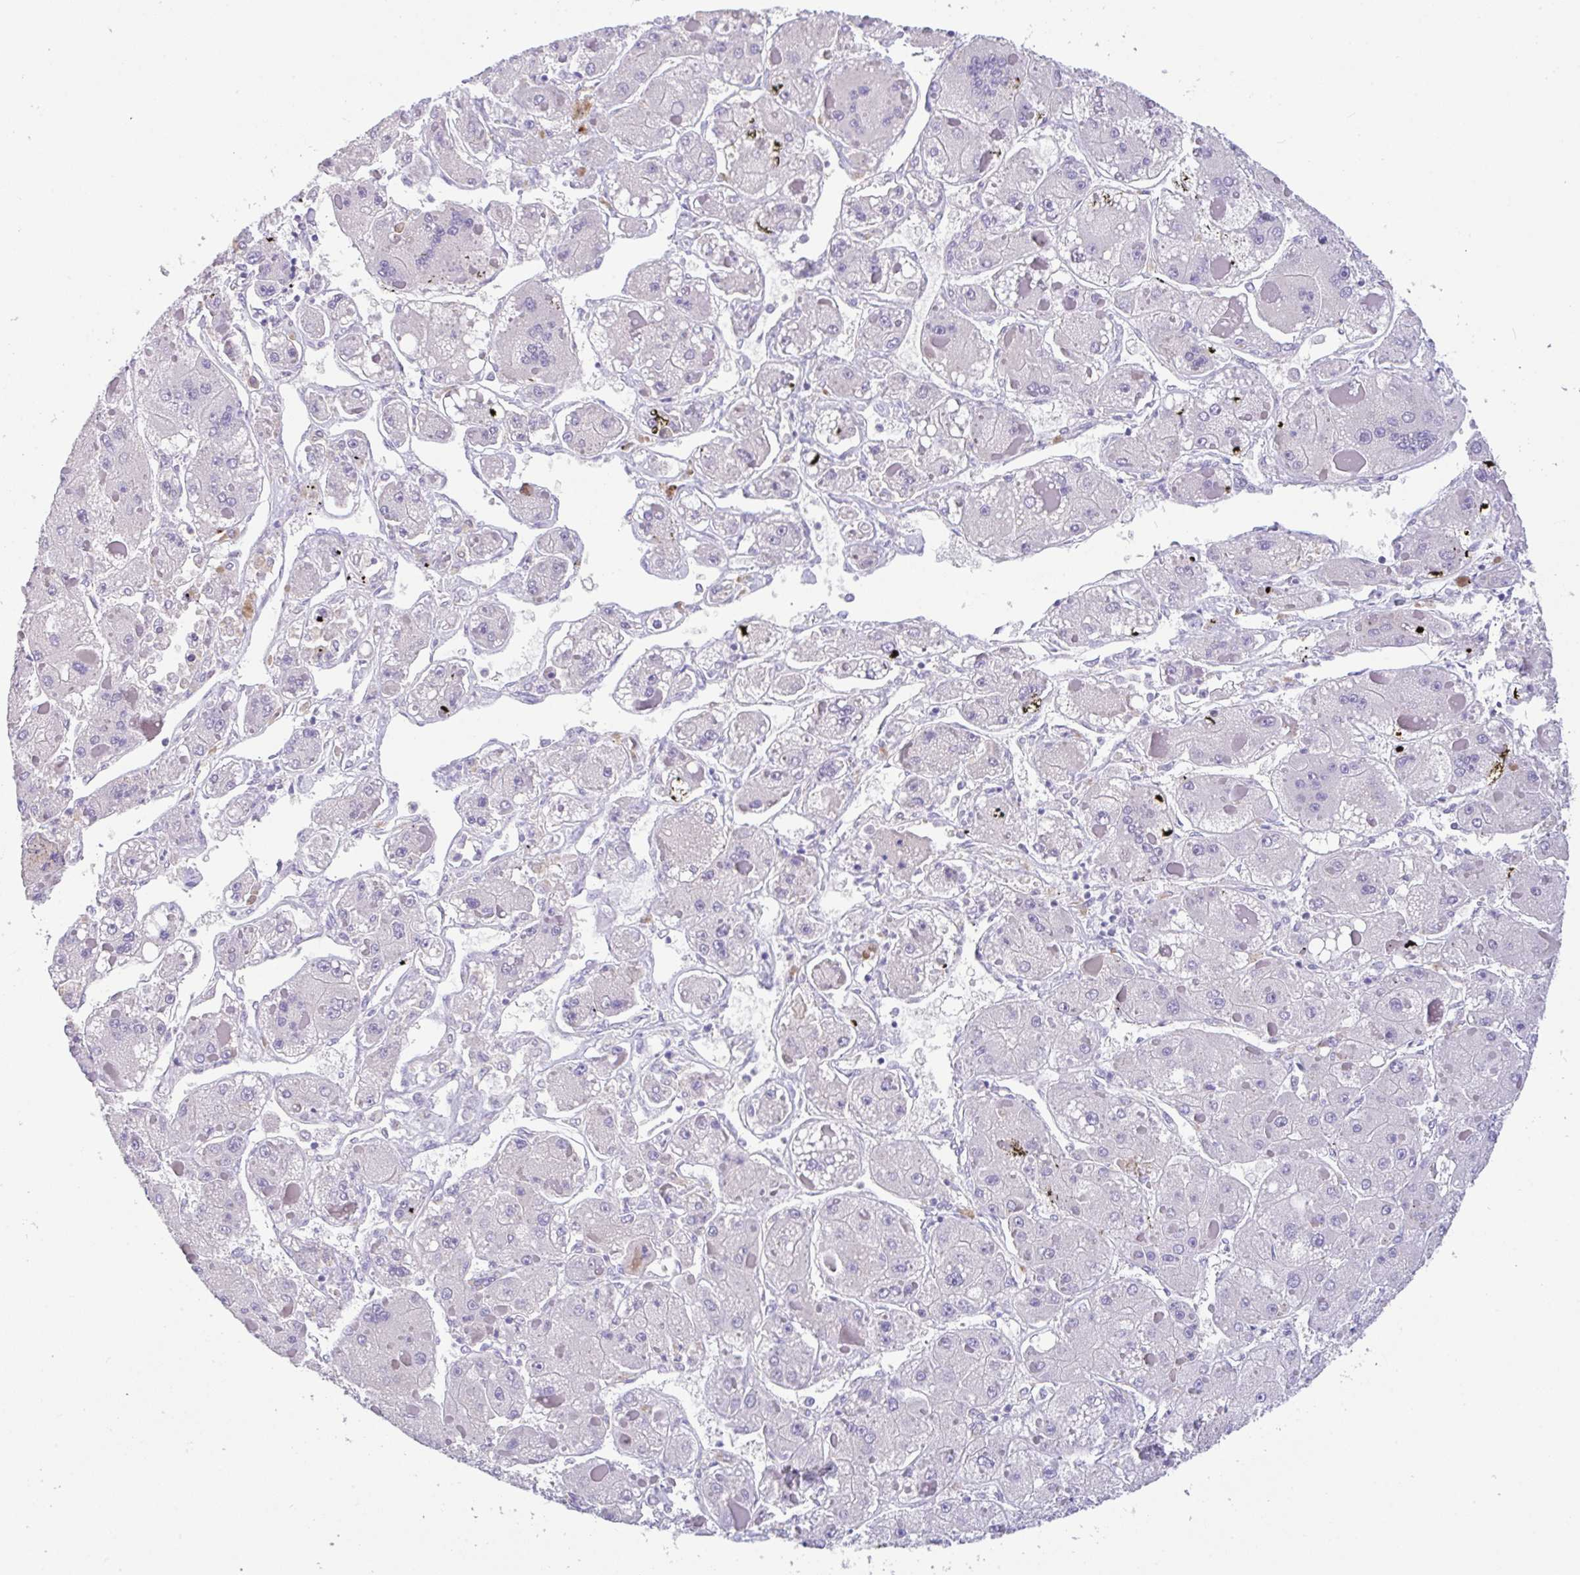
{"staining": {"intensity": "negative", "quantity": "none", "location": "none"}, "tissue": "liver cancer", "cell_type": "Tumor cells", "image_type": "cancer", "snomed": [{"axis": "morphology", "description": "Carcinoma, Hepatocellular, NOS"}, {"axis": "topography", "description": "Liver"}], "caption": "A photomicrograph of liver hepatocellular carcinoma stained for a protein demonstrates no brown staining in tumor cells.", "gene": "FBXL20", "patient": {"sex": "female", "age": 73}}